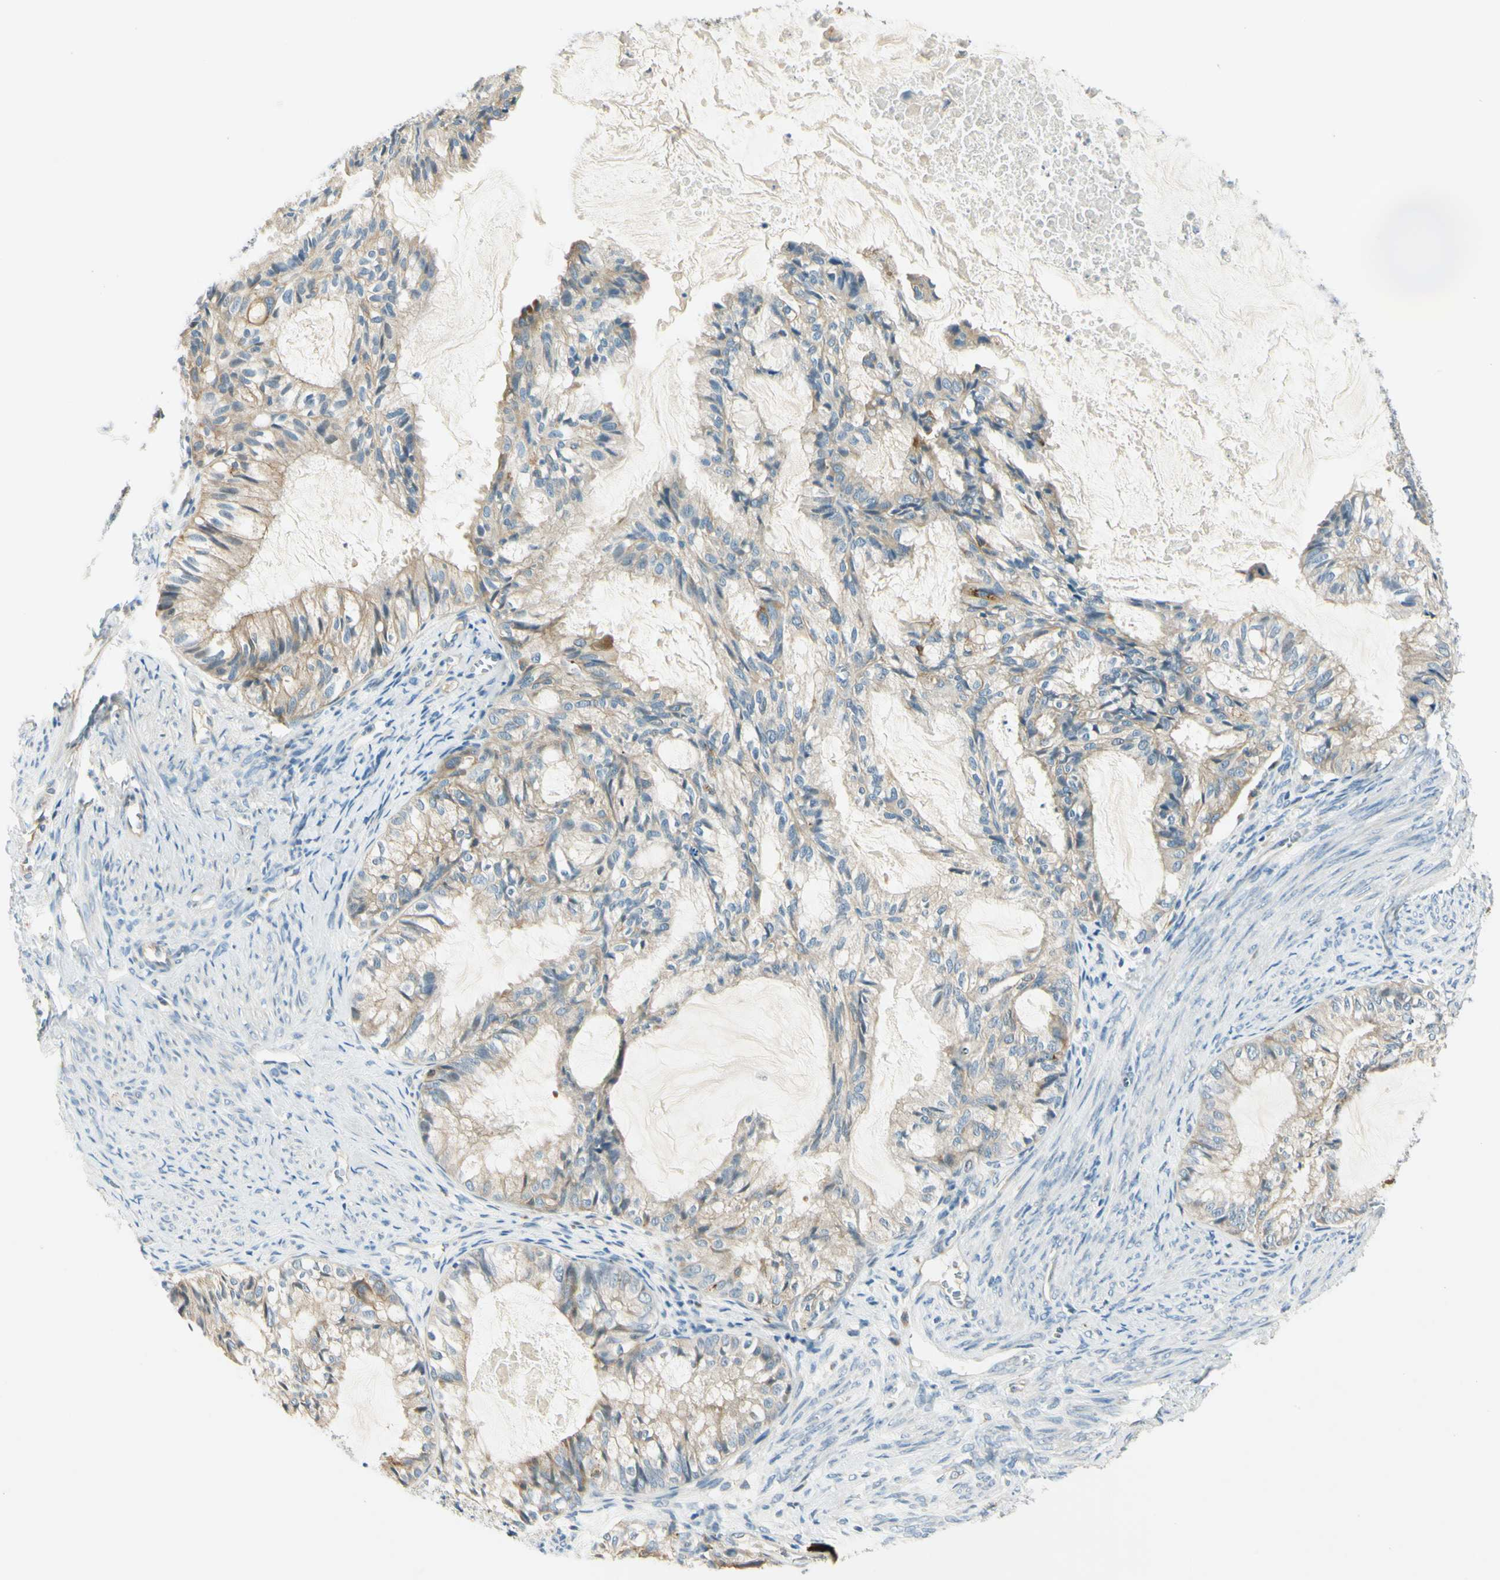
{"staining": {"intensity": "weak", "quantity": "<25%", "location": "cytoplasmic/membranous"}, "tissue": "cervical cancer", "cell_type": "Tumor cells", "image_type": "cancer", "snomed": [{"axis": "morphology", "description": "Normal tissue, NOS"}, {"axis": "morphology", "description": "Adenocarcinoma, NOS"}, {"axis": "topography", "description": "Cervix"}, {"axis": "topography", "description": "Endometrium"}], "caption": "DAB immunohistochemical staining of human cervical cancer (adenocarcinoma) shows no significant positivity in tumor cells. (DAB (3,3'-diaminobenzidine) immunohistochemistry visualized using brightfield microscopy, high magnification).", "gene": "LAMA3", "patient": {"sex": "female", "age": 86}}